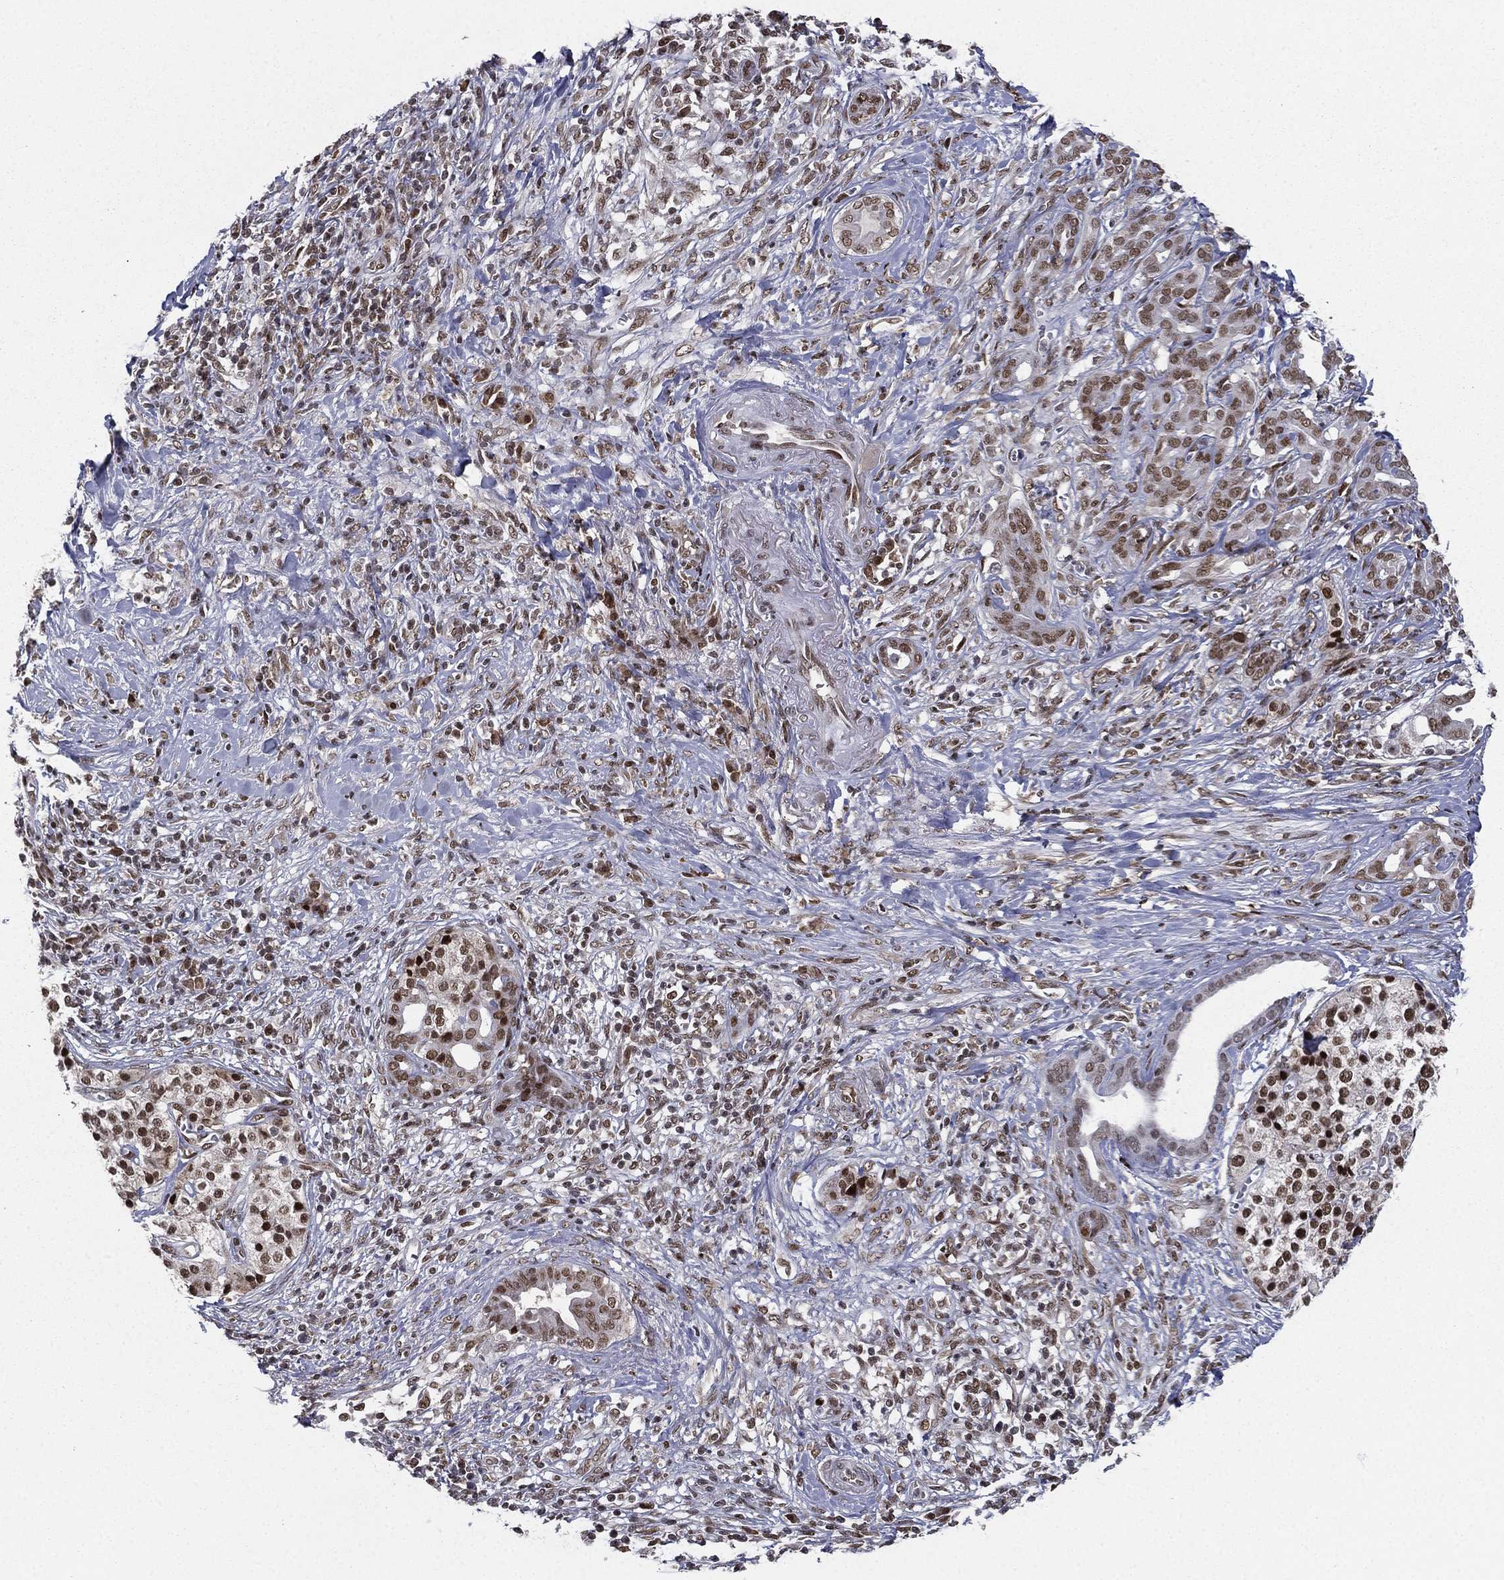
{"staining": {"intensity": "strong", "quantity": ">75%", "location": "nuclear"}, "tissue": "pancreatic cancer", "cell_type": "Tumor cells", "image_type": "cancer", "snomed": [{"axis": "morphology", "description": "Adenocarcinoma, NOS"}, {"axis": "topography", "description": "Pancreas"}], "caption": "A brown stain labels strong nuclear staining of a protein in pancreatic cancer (adenocarcinoma) tumor cells.", "gene": "RTF1", "patient": {"sex": "male", "age": 61}}